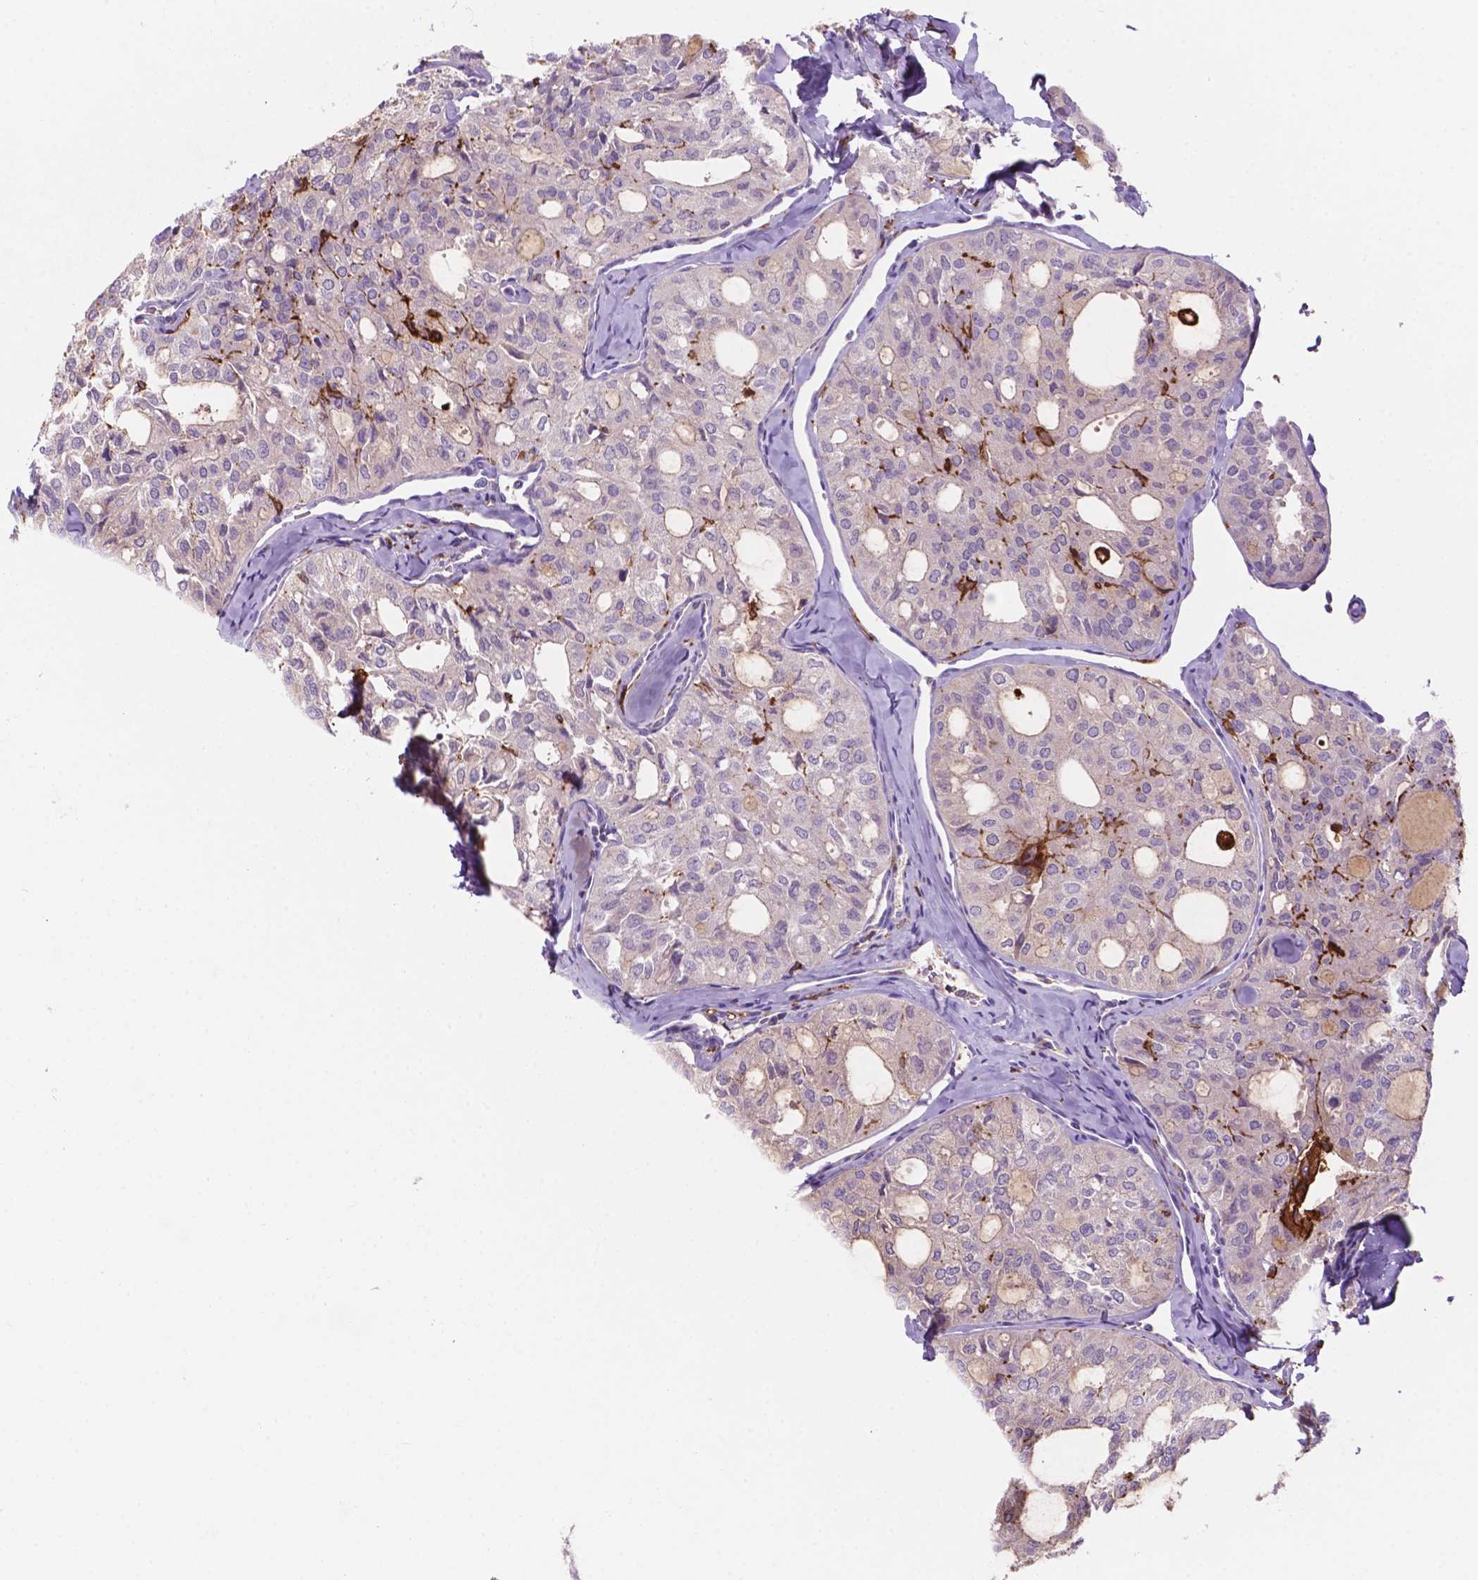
{"staining": {"intensity": "moderate", "quantity": "<25%", "location": "cytoplasmic/membranous"}, "tissue": "thyroid cancer", "cell_type": "Tumor cells", "image_type": "cancer", "snomed": [{"axis": "morphology", "description": "Follicular adenoma carcinoma, NOS"}, {"axis": "topography", "description": "Thyroid gland"}], "caption": "IHC (DAB (3,3'-diaminobenzidine)) staining of human thyroid follicular adenoma carcinoma shows moderate cytoplasmic/membranous protein staining in approximately <25% of tumor cells. (DAB = brown stain, brightfield microscopy at high magnification).", "gene": "MKRN2OS", "patient": {"sex": "male", "age": 75}}